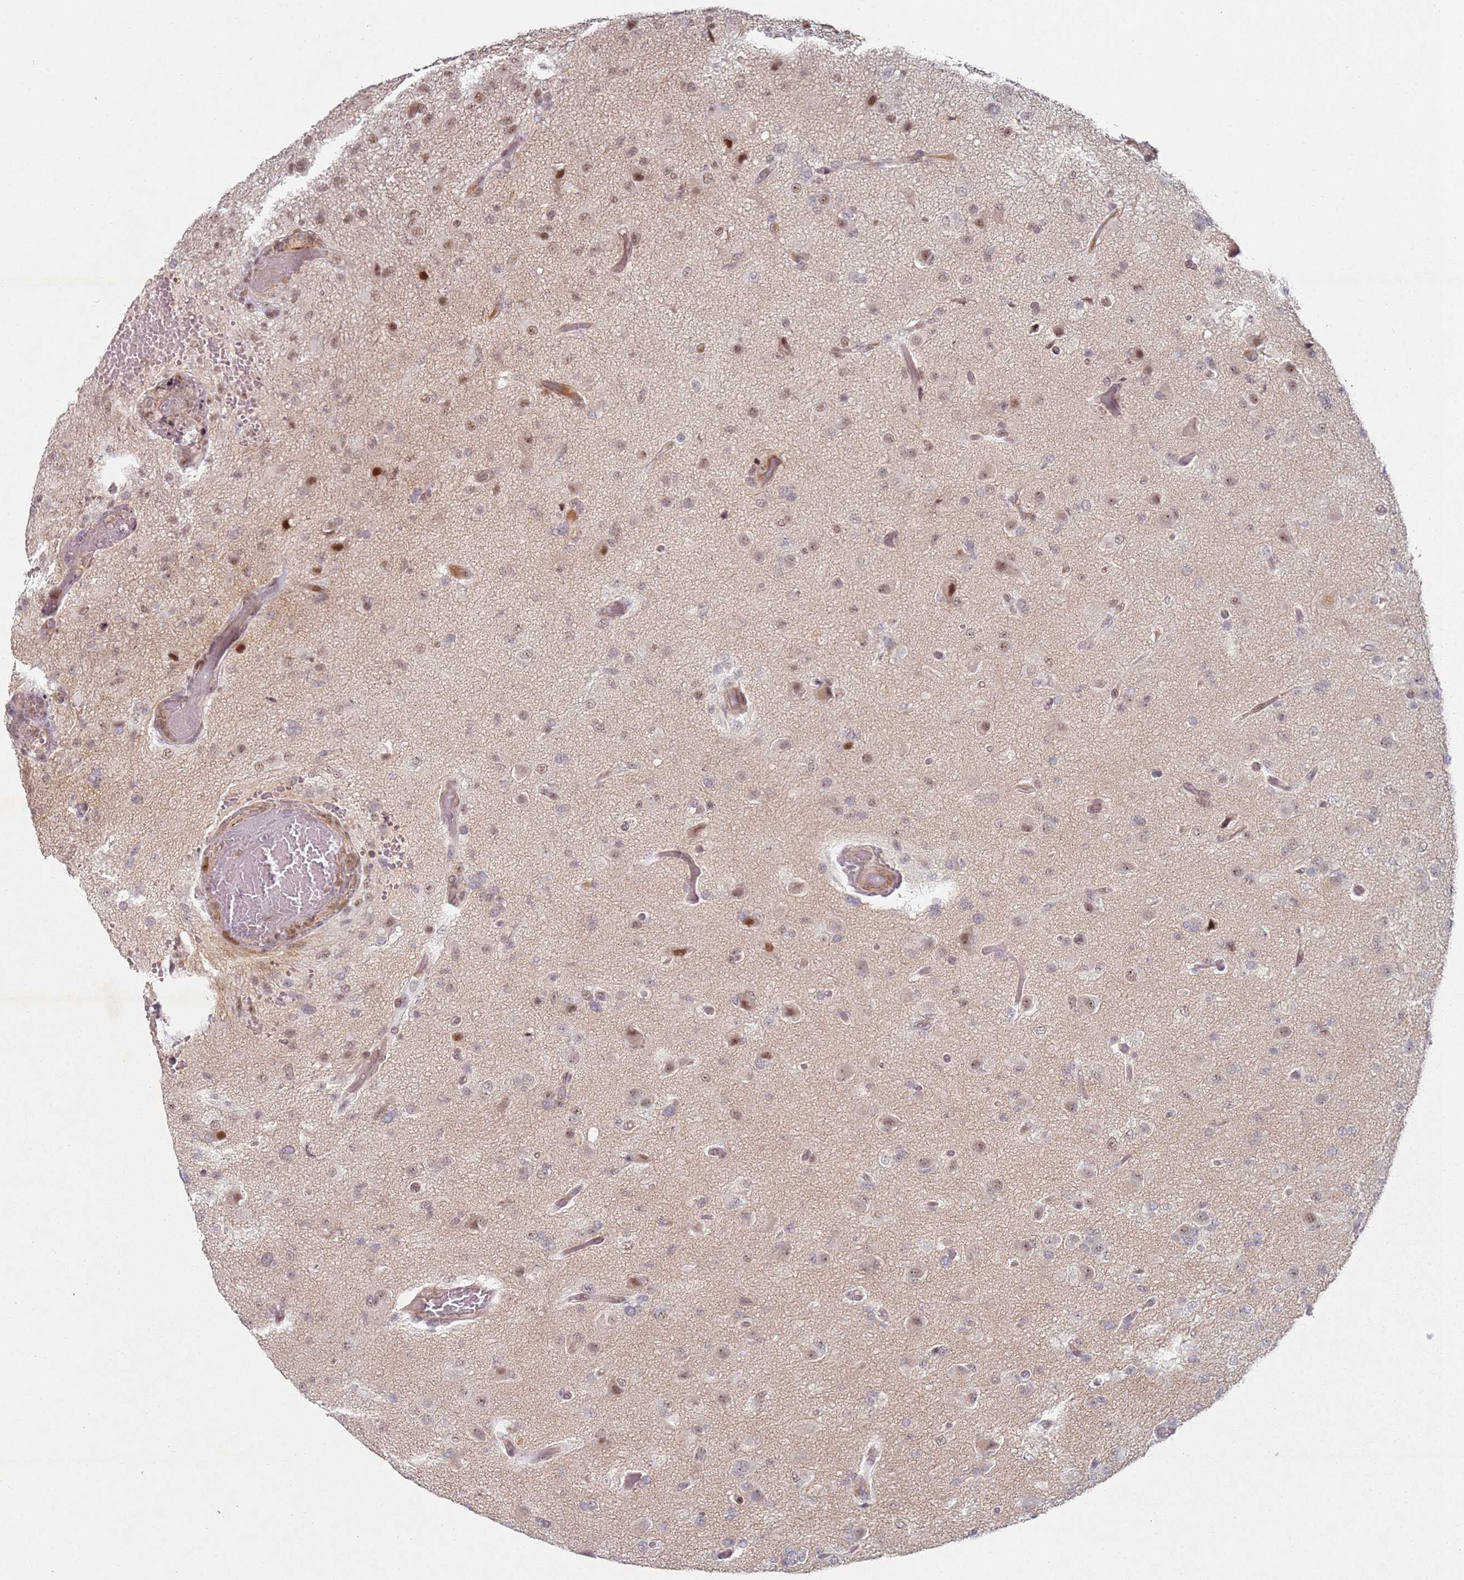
{"staining": {"intensity": "moderate", "quantity": ">75%", "location": "nuclear"}, "tissue": "glioma", "cell_type": "Tumor cells", "image_type": "cancer", "snomed": [{"axis": "morphology", "description": "Glioma, malignant, High grade"}, {"axis": "topography", "description": "Brain"}], "caption": "A brown stain shows moderate nuclear positivity of a protein in human high-grade glioma (malignant) tumor cells. The protein of interest is stained brown, and the nuclei are stained in blue (DAB IHC with brightfield microscopy, high magnification).", "gene": "ATF6B", "patient": {"sex": "female", "age": 74}}